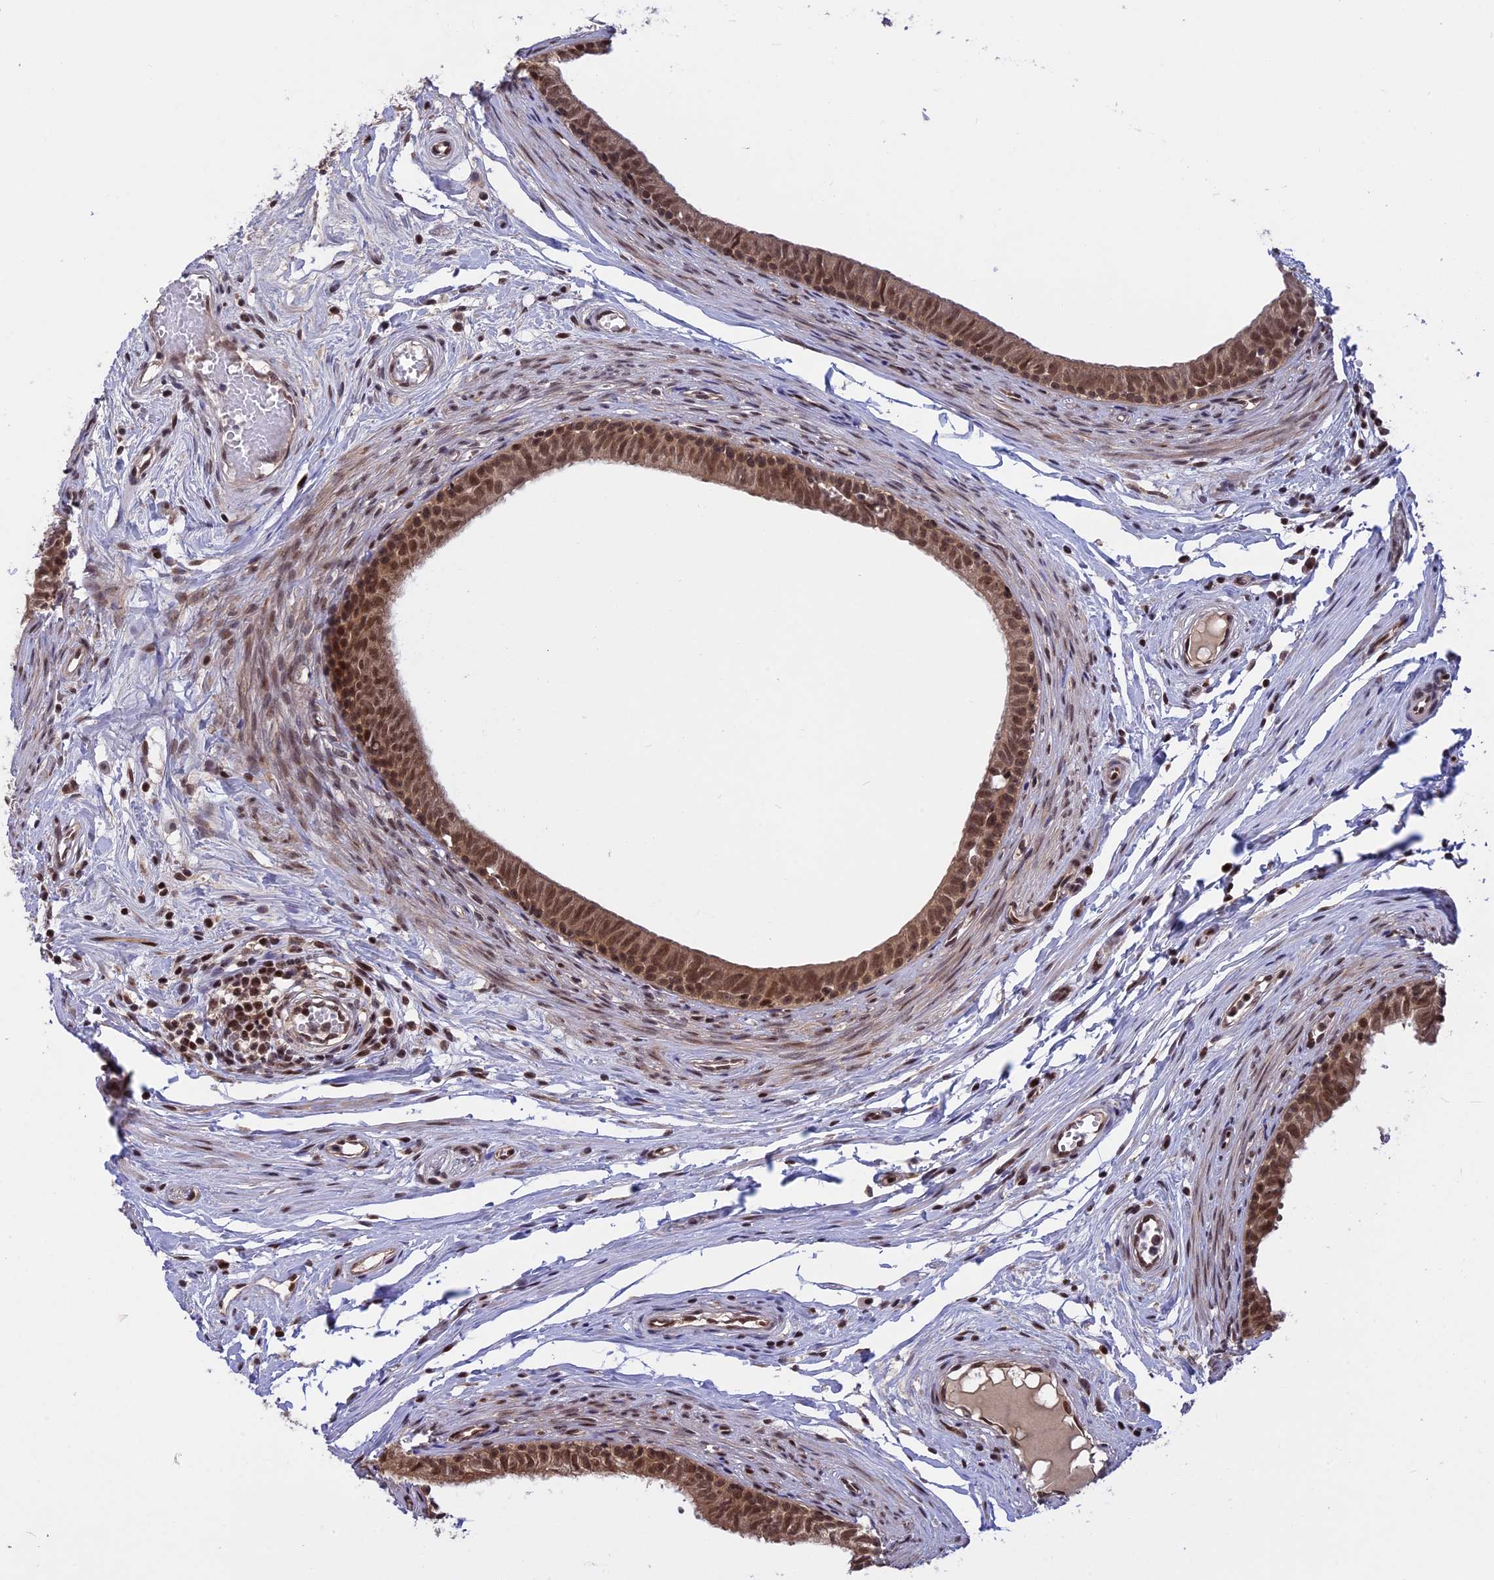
{"staining": {"intensity": "moderate", "quantity": ">75%", "location": "nuclear"}, "tissue": "epididymis", "cell_type": "Glandular cells", "image_type": "normal", "snomed": [{"axis": "morphology", "description": "Normal tissue, NOS"}, {"axis": "topography", "description": "Epididymis, spermatic cord, NOS"}], "caption": "Moderate nuclear staining for a protein is appreciated in approximately >75% of glandular cells of normal epididymis using immunohistochemistry.", "gene": "POLR2C", "patient": {"sex": "male", "age": 22}}